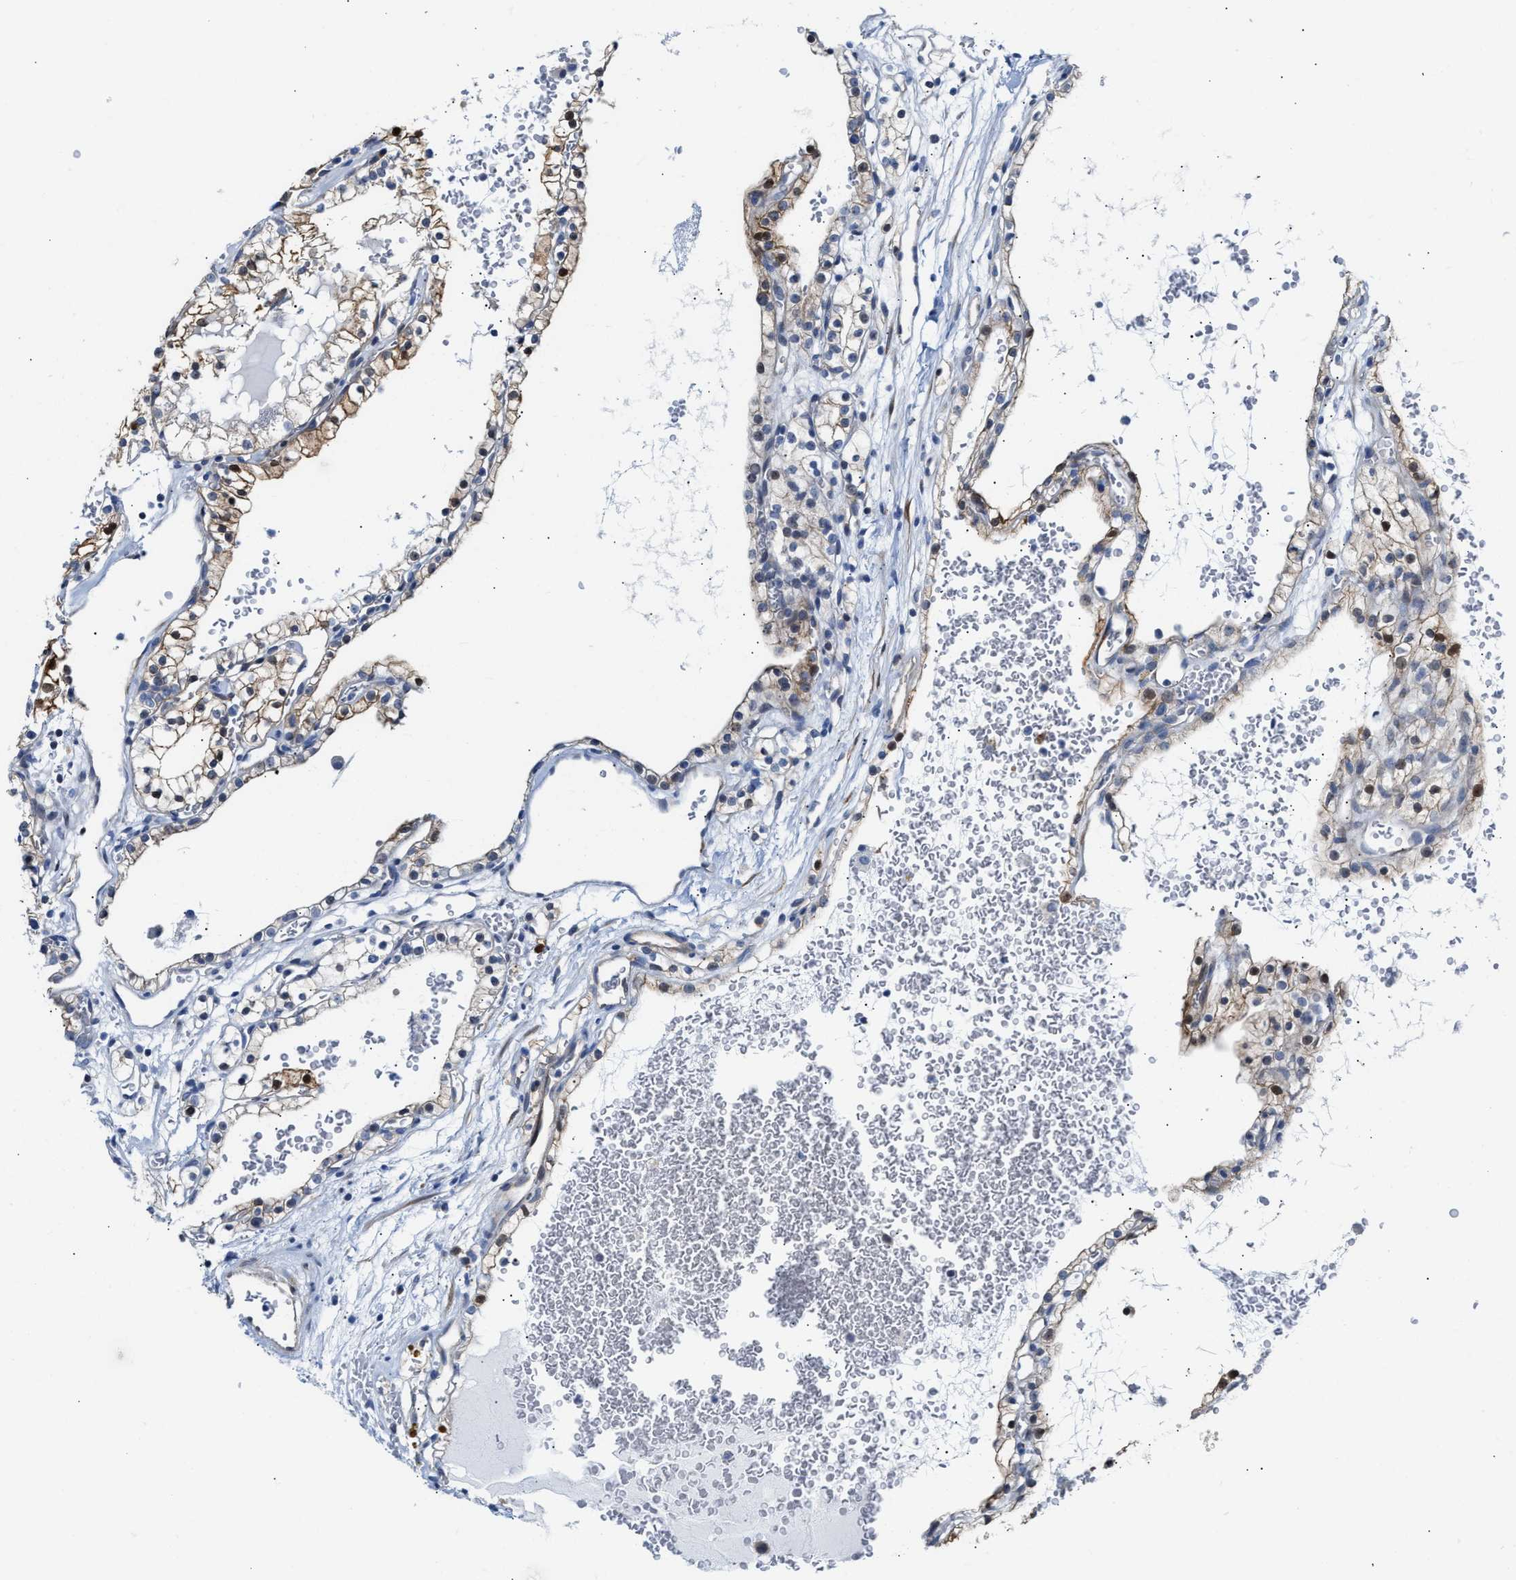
{"staining": {"intensity": "weak", "quantity": "25%-75%", "location": "cytoplasmic/membranous"}, "tissue": "renal cancer", "cell_type": "Tumor cells", "image_type": "cancer", "snomed": [{"axis": "morphology", "description": "Adenocarcinoma, NOS"}, {"axis": "topography", "description": "Kidney"}], "caption": "About 25%-75% of tumor cells in human renal cancer reveal weak cytoplasmic/membranous protein expression as visualized by brown immunohistochemical staining.", "gene": "FHL1", "patient": {"sex": "female", "age": 41}}